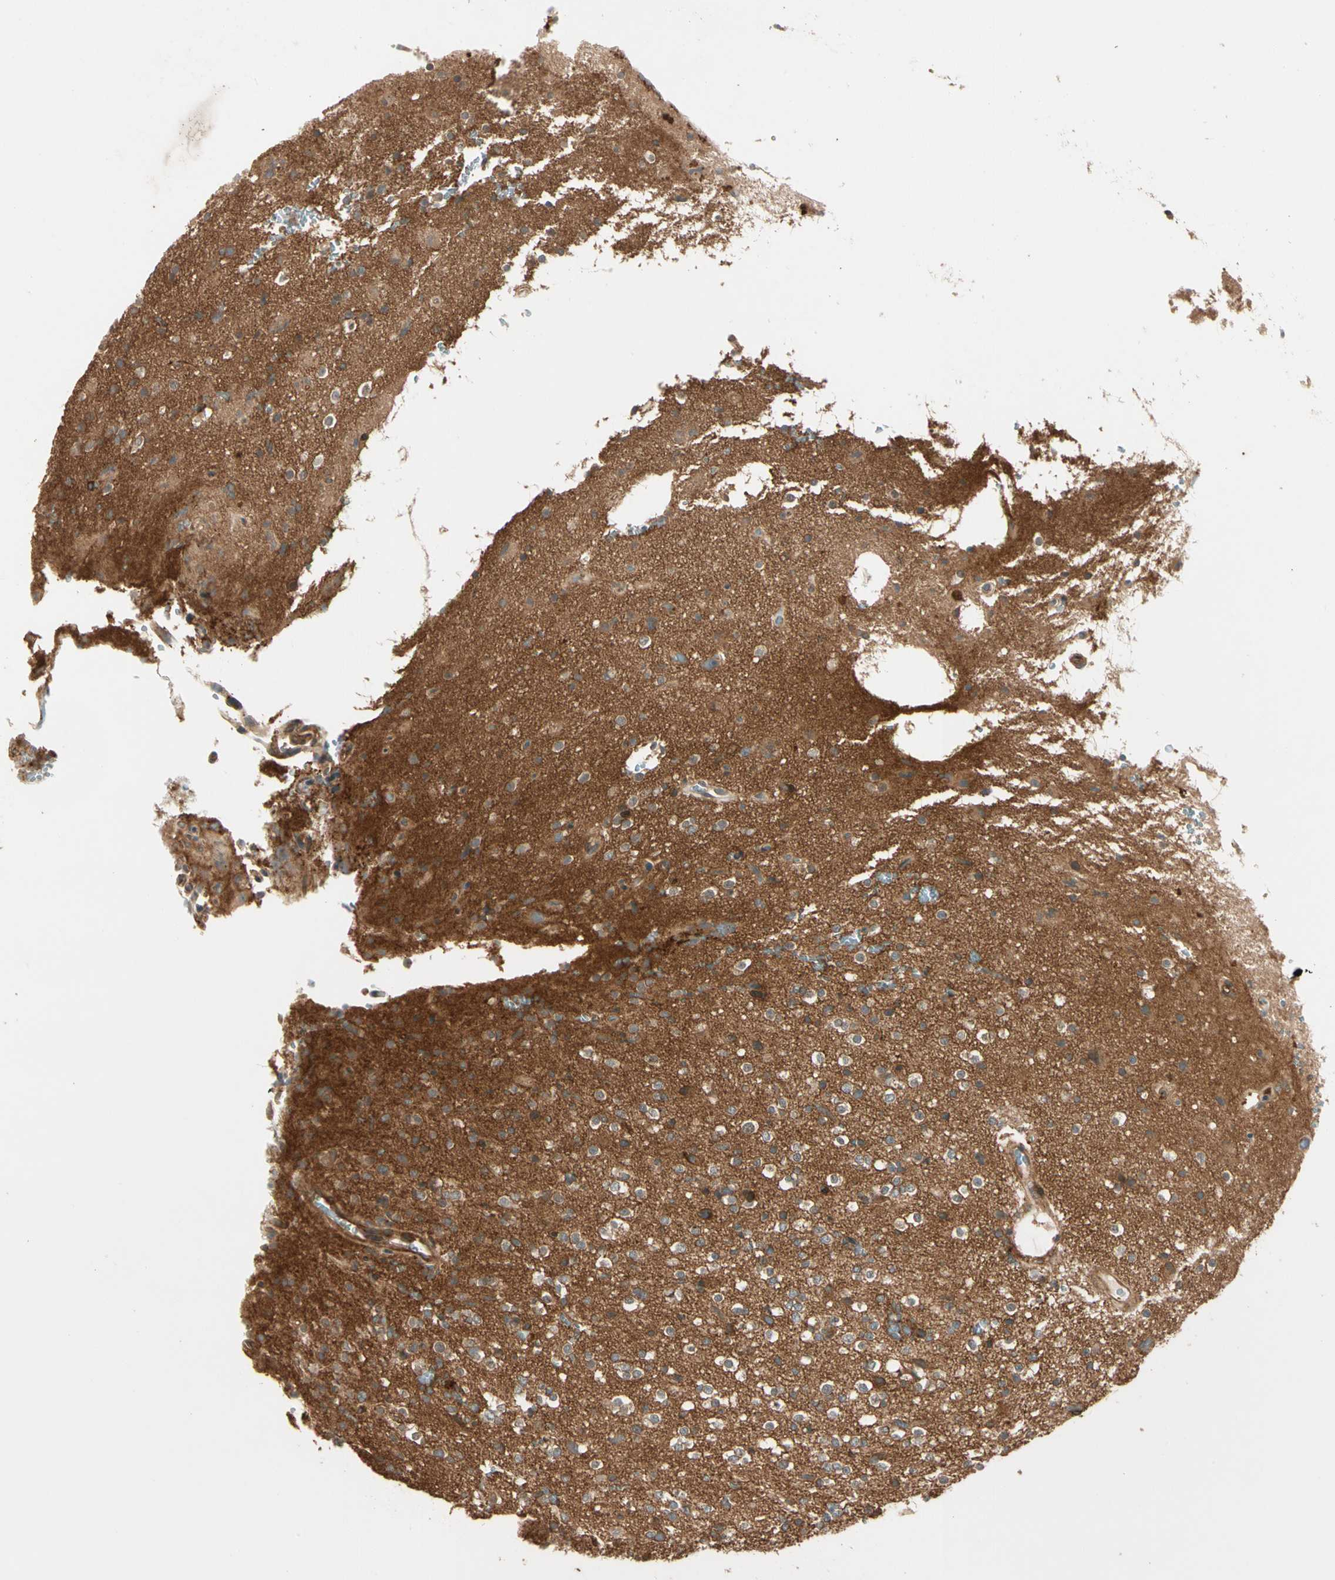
{"staining": {"intensity": "weak", "quantity": "25%-75%", "location": "cytoplasmic/membranous"}, "tissue": "glioma", "cell_type": "Tumor cells", "image_type": "cancer", "snomed": [{"axis": "morphology", "description": "Glioma, malignant, High grade"}, {"axis": "topography", "description": "Brain"}], "caption": "Immunohistochemical staining of malignant glioma (high-grade) shows low levels of weak cytoplasmic/membranous expression in about 25%-75% of tumor cells.", "gene": "ROCK2", "patient": {"sex": "male", "age": 47}}